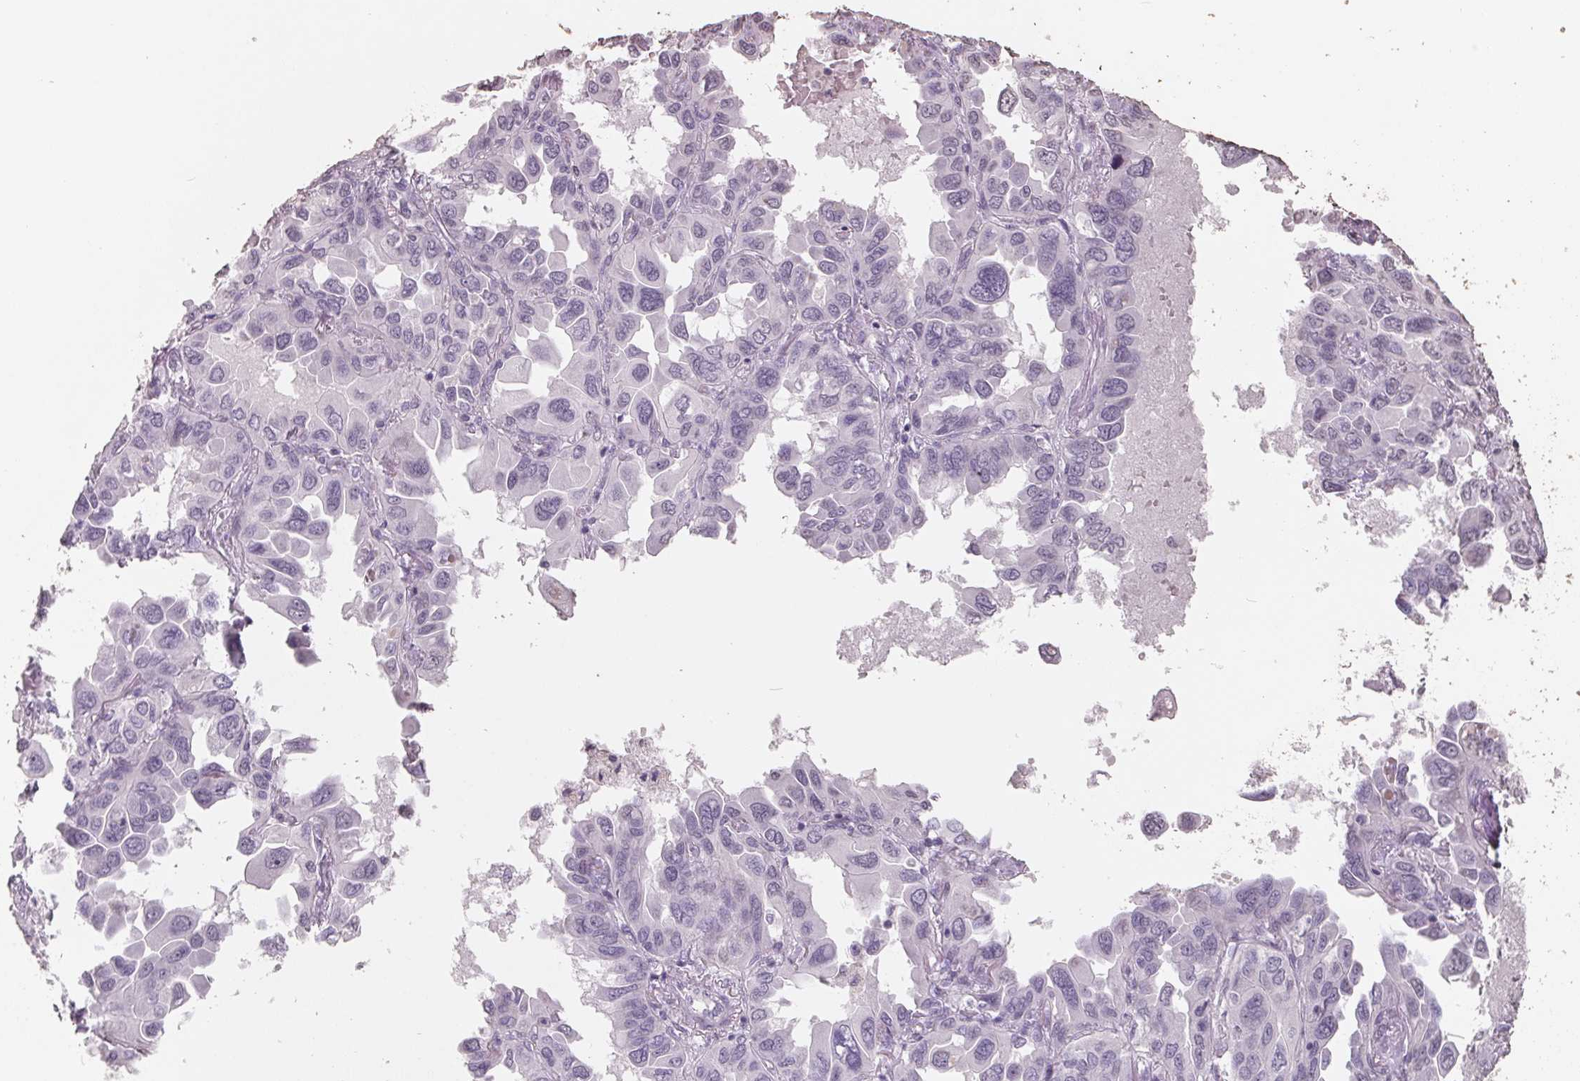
{"staining": {"intensity": "negative", "quantity": "none", "location": "none"}, "tissue": "lung cancer", "cell_type": "Tumor cells", "image_type": "cancer", "snomed": [{"axis": "morphology", "description": "Adenocarcinoma, NOS"}, {"axis": "topography", "description": "Lung"}], "caption": "Immunohistochemistry of lung cancer demonstrates no staining in tumor cells.", "gene": "FTCD", "patient": {"sex": "male", "age": 64}}